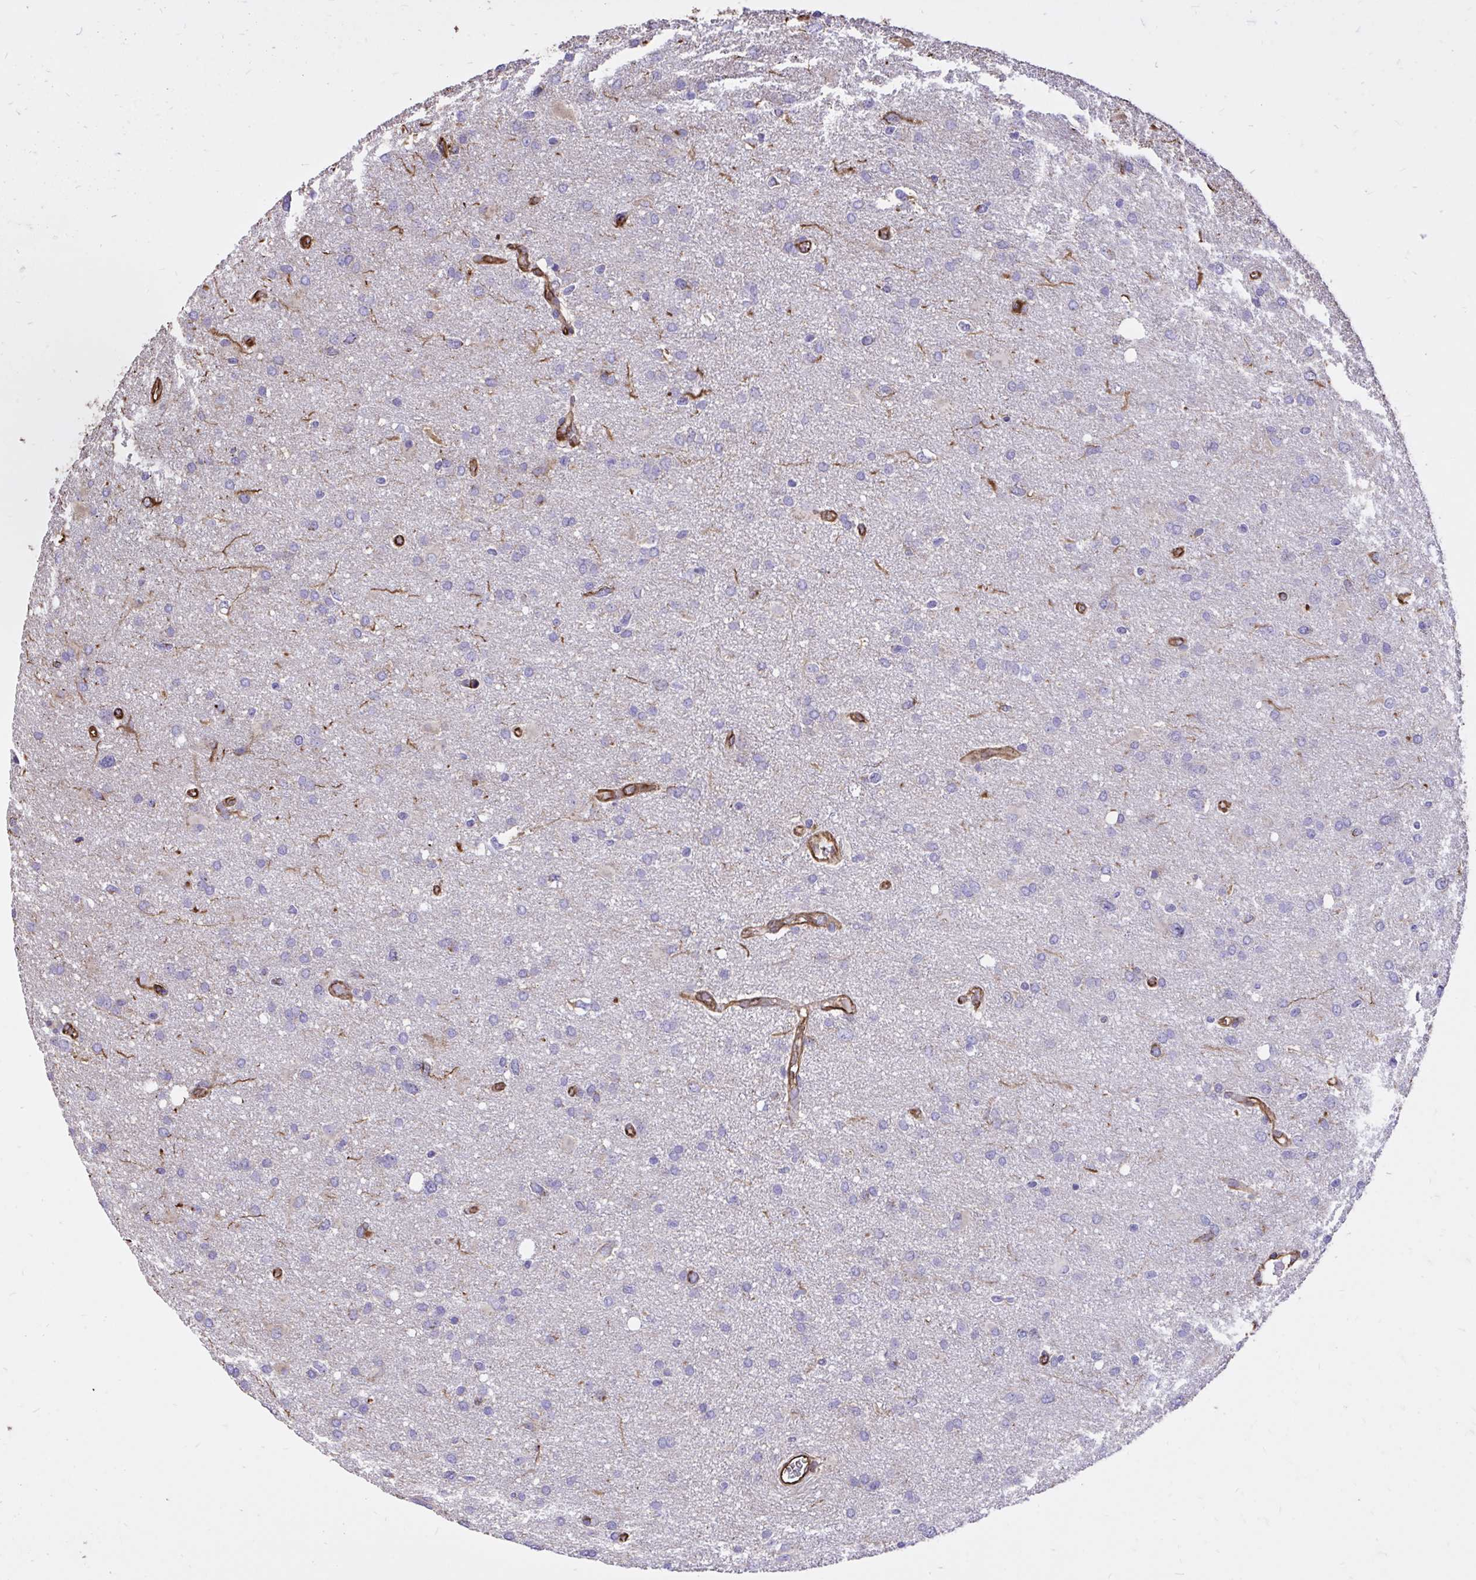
{"staining": {"intensity": "negative", "quantity": "none", "location": "none"}, "tissue": "glioma", "cell_type": "Tumor cells", "image_type": "cancer", "snomed": [{"axis": "morphology", "description": "Glioma, malignant, High grade"}, {"axis": "topography", "description": "Brain"}], "caption": "The histopathology image reveals no significant expression in tumor cells of malignant glioma (high-grade). (Brightfield microscopy of DAB (3,3'-diaminobenzidine) immunohistochemistry at high magnification).", "gene": "RNF103", "patient": {"sex": "male", "age": 53}}